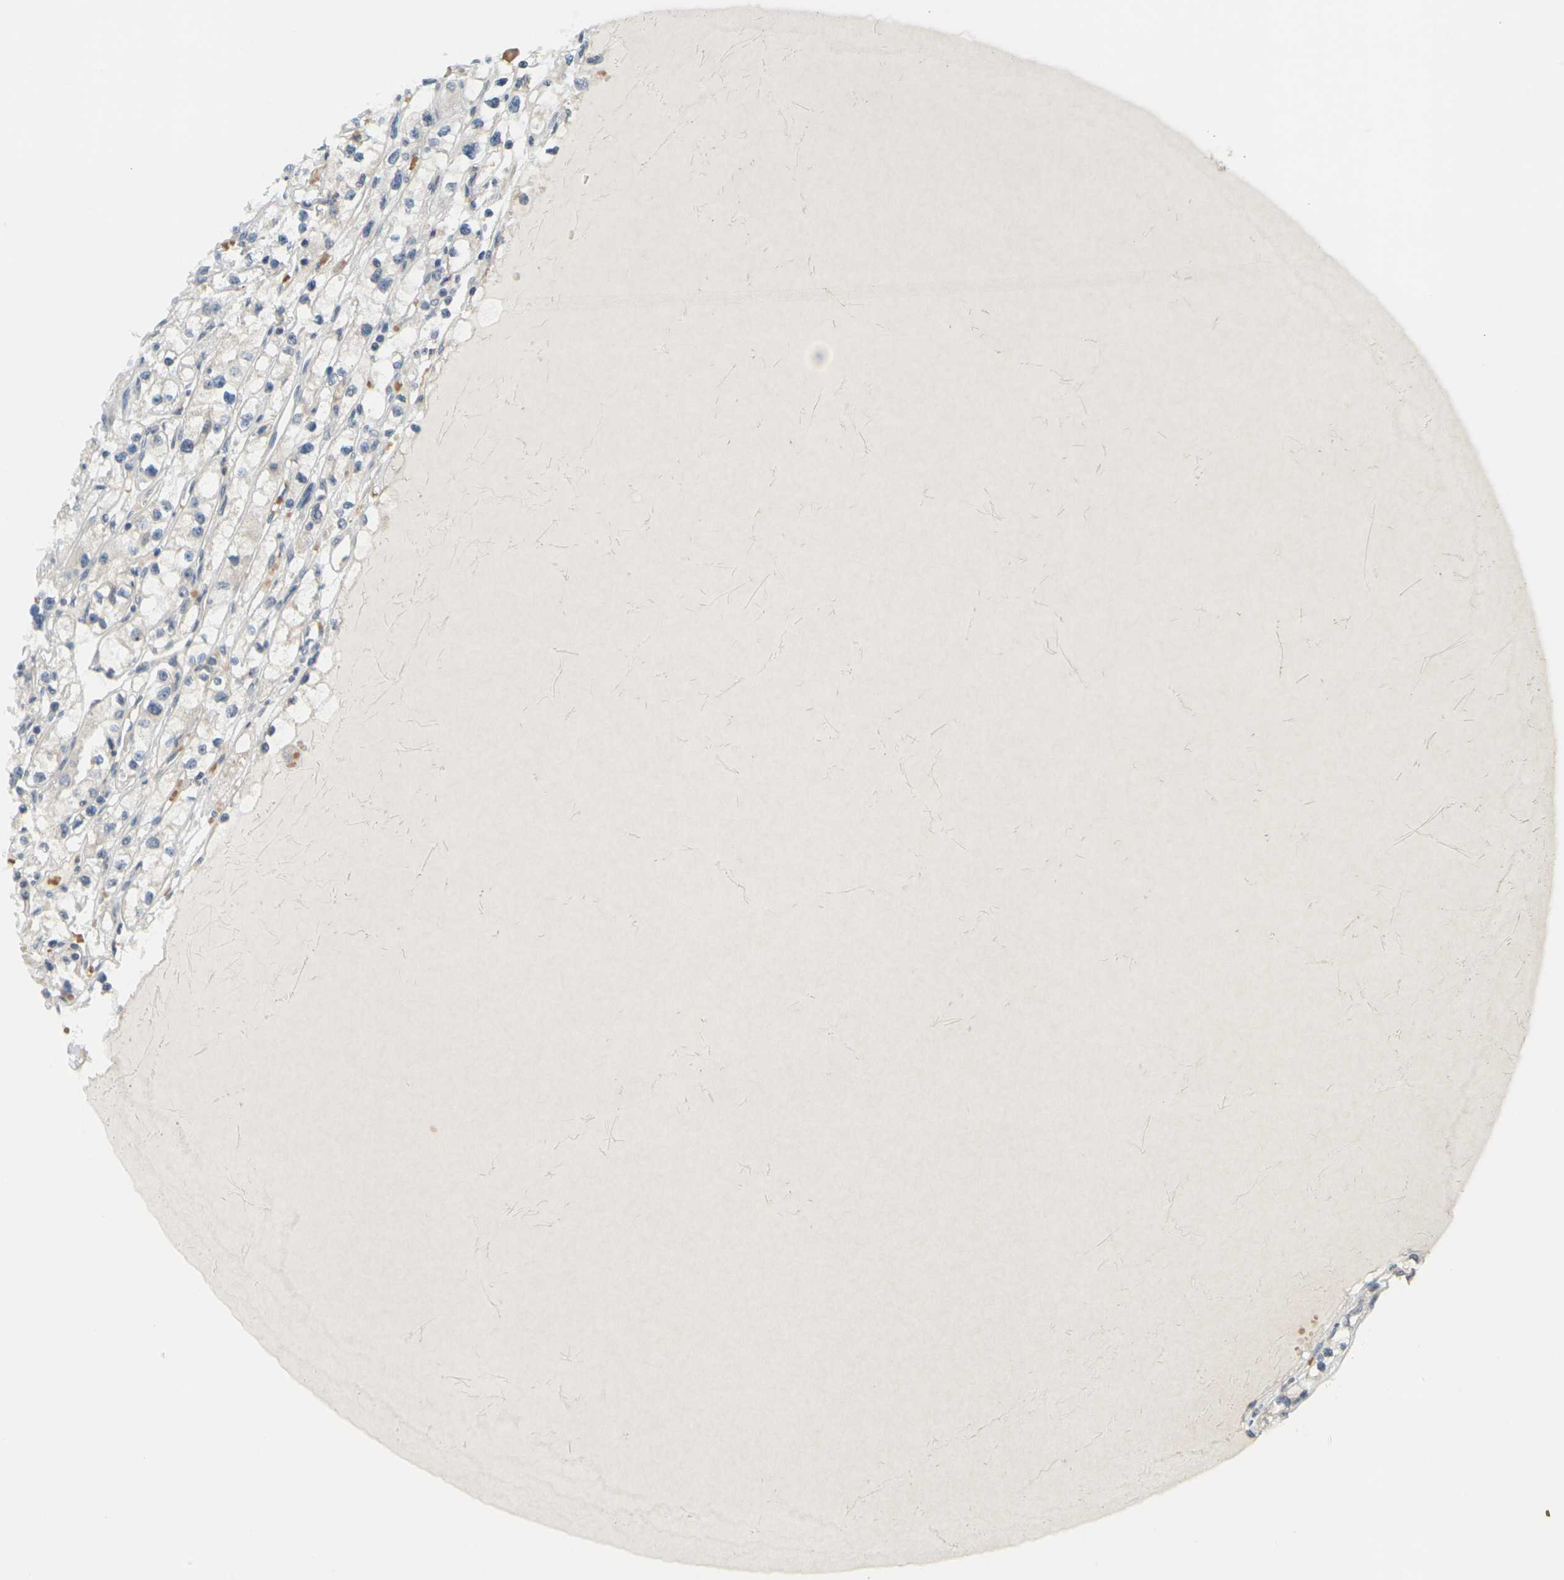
{"staining": {"intensity": "weak", "quantity": "25%-75%", "location": "cytoplasmic/membranous"}, "tissue": "renal cancer", "cell_type": "Tumor cells", "image_type": "cancer", "snomed": [{"axis": "morphology", "description": "Adenocarcinoma, NOS"}, {"axis": "topography", "description": "Kidney"}], "caption": "The micrograph demonstrates a brown stain indicating the presence of a protein in the cytoplasmic/membranous of tumor cells in renal adenocarcinoma.", "gene": "SOCS6", "patient": {"sex": "male", "age": 56}}